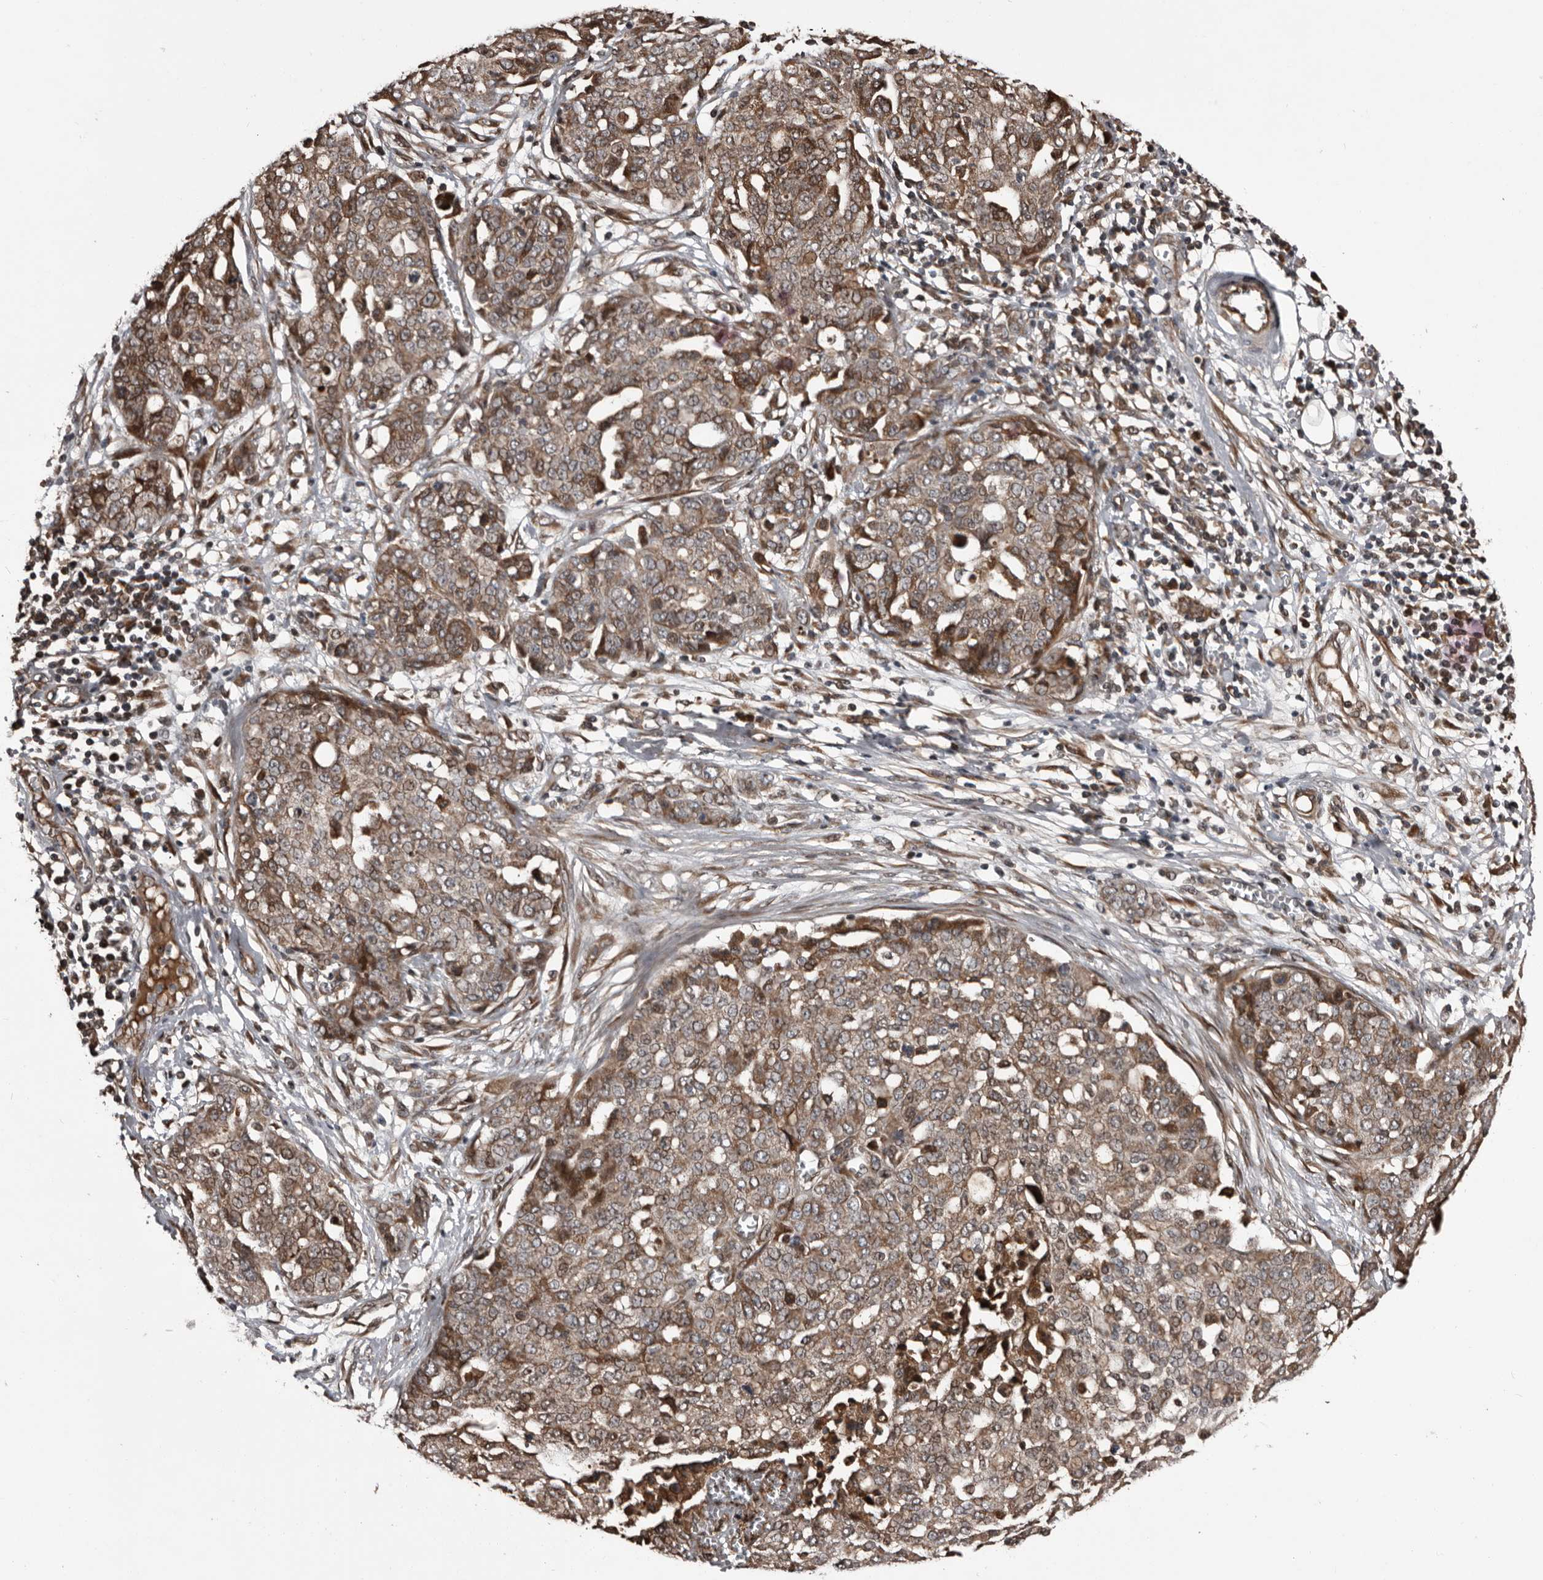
{"staining": {"intensity": "moderate", "quantity": ">75%", "location": "cytoplasmic/membranous,nuclear"}, "tissue": "ovarian cancer", "cell_type": "Tumor cells", "image_type": "cancer", "snomed": [{"axis": "morphology", "description": "Cystadenocarcinoma, serous, NOS"}, {"axis": "topography", "description": "Soft tissue"}, {"axis": "topography", "description": "Ovary"}], "caption": "There is medium levels of moderate cytoplasmic/membranous and nuclear staining in tumor cells of ovarian serous cystadenocarcinoma, as demonstrated by immunohistochemical staining (brown color).", "gene": "SERTAD4", "patient": {"sex": "female", "age": 57}}